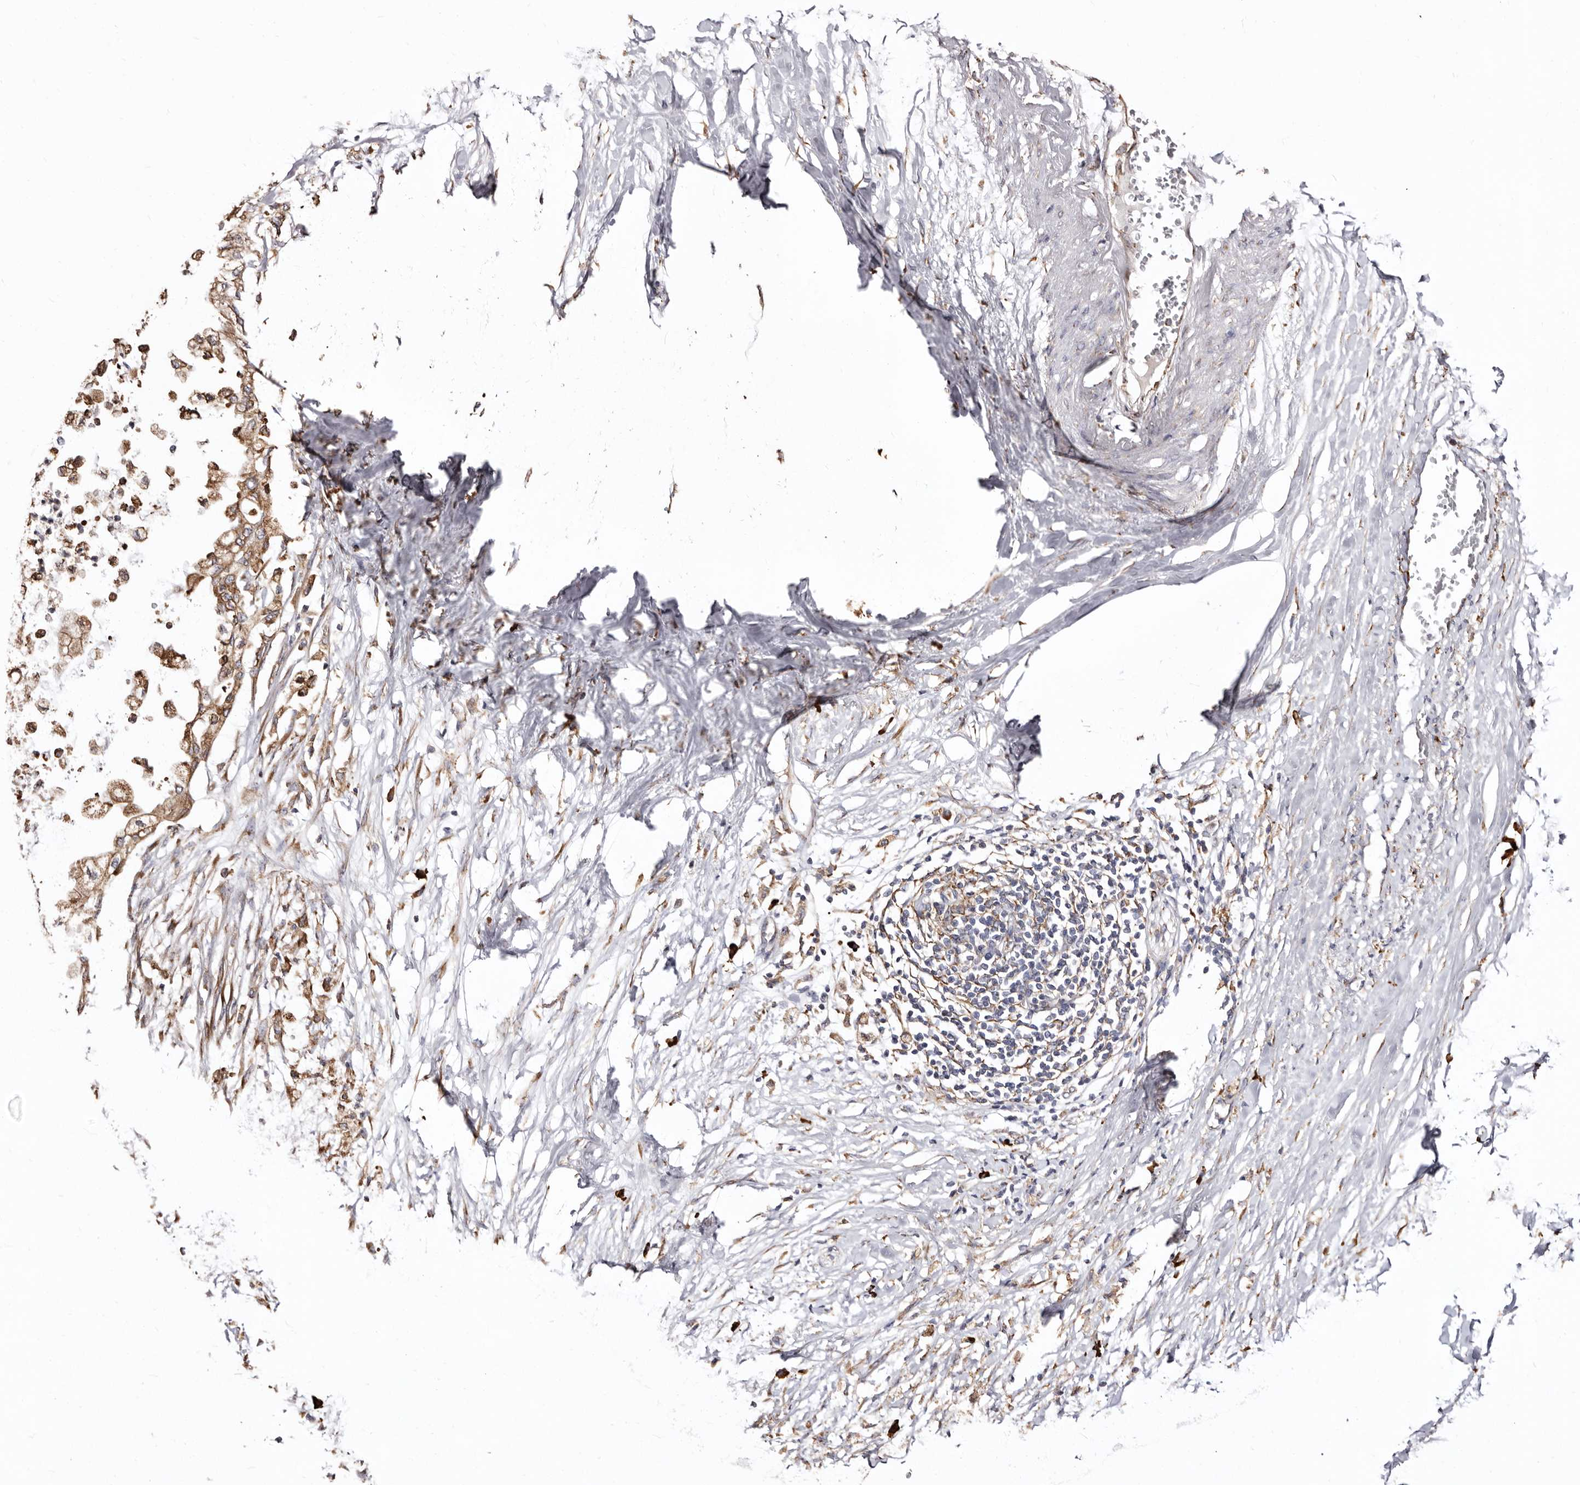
{"staining": {"intensity": "moderate", "quantity": ">75%", "location": "cytoplasmic/membranous"}, "tissue": "pancreatic cancer", "cell_type": "Tumor cells", "image_type": "cancer", "snomed": [{"axis": "morphology", "description": "Normal tissue, NOS"}, {"axis": "morphology", "description": "Adenocarcinoma, NOS"}, {"axis": "topography", "description": "Pancreas"}, {"axis": "topography", "description": "Duodenum"}], "caption": "Adenocarcinoma (pancreatic) was stained to show a protein in brown. There is medium levels of moderate cytoplasmic/membranous positivity in approximately >75% of tumor cells.", "gene": "ACBD6", "patient": {"sex": "female", "age": 60}}